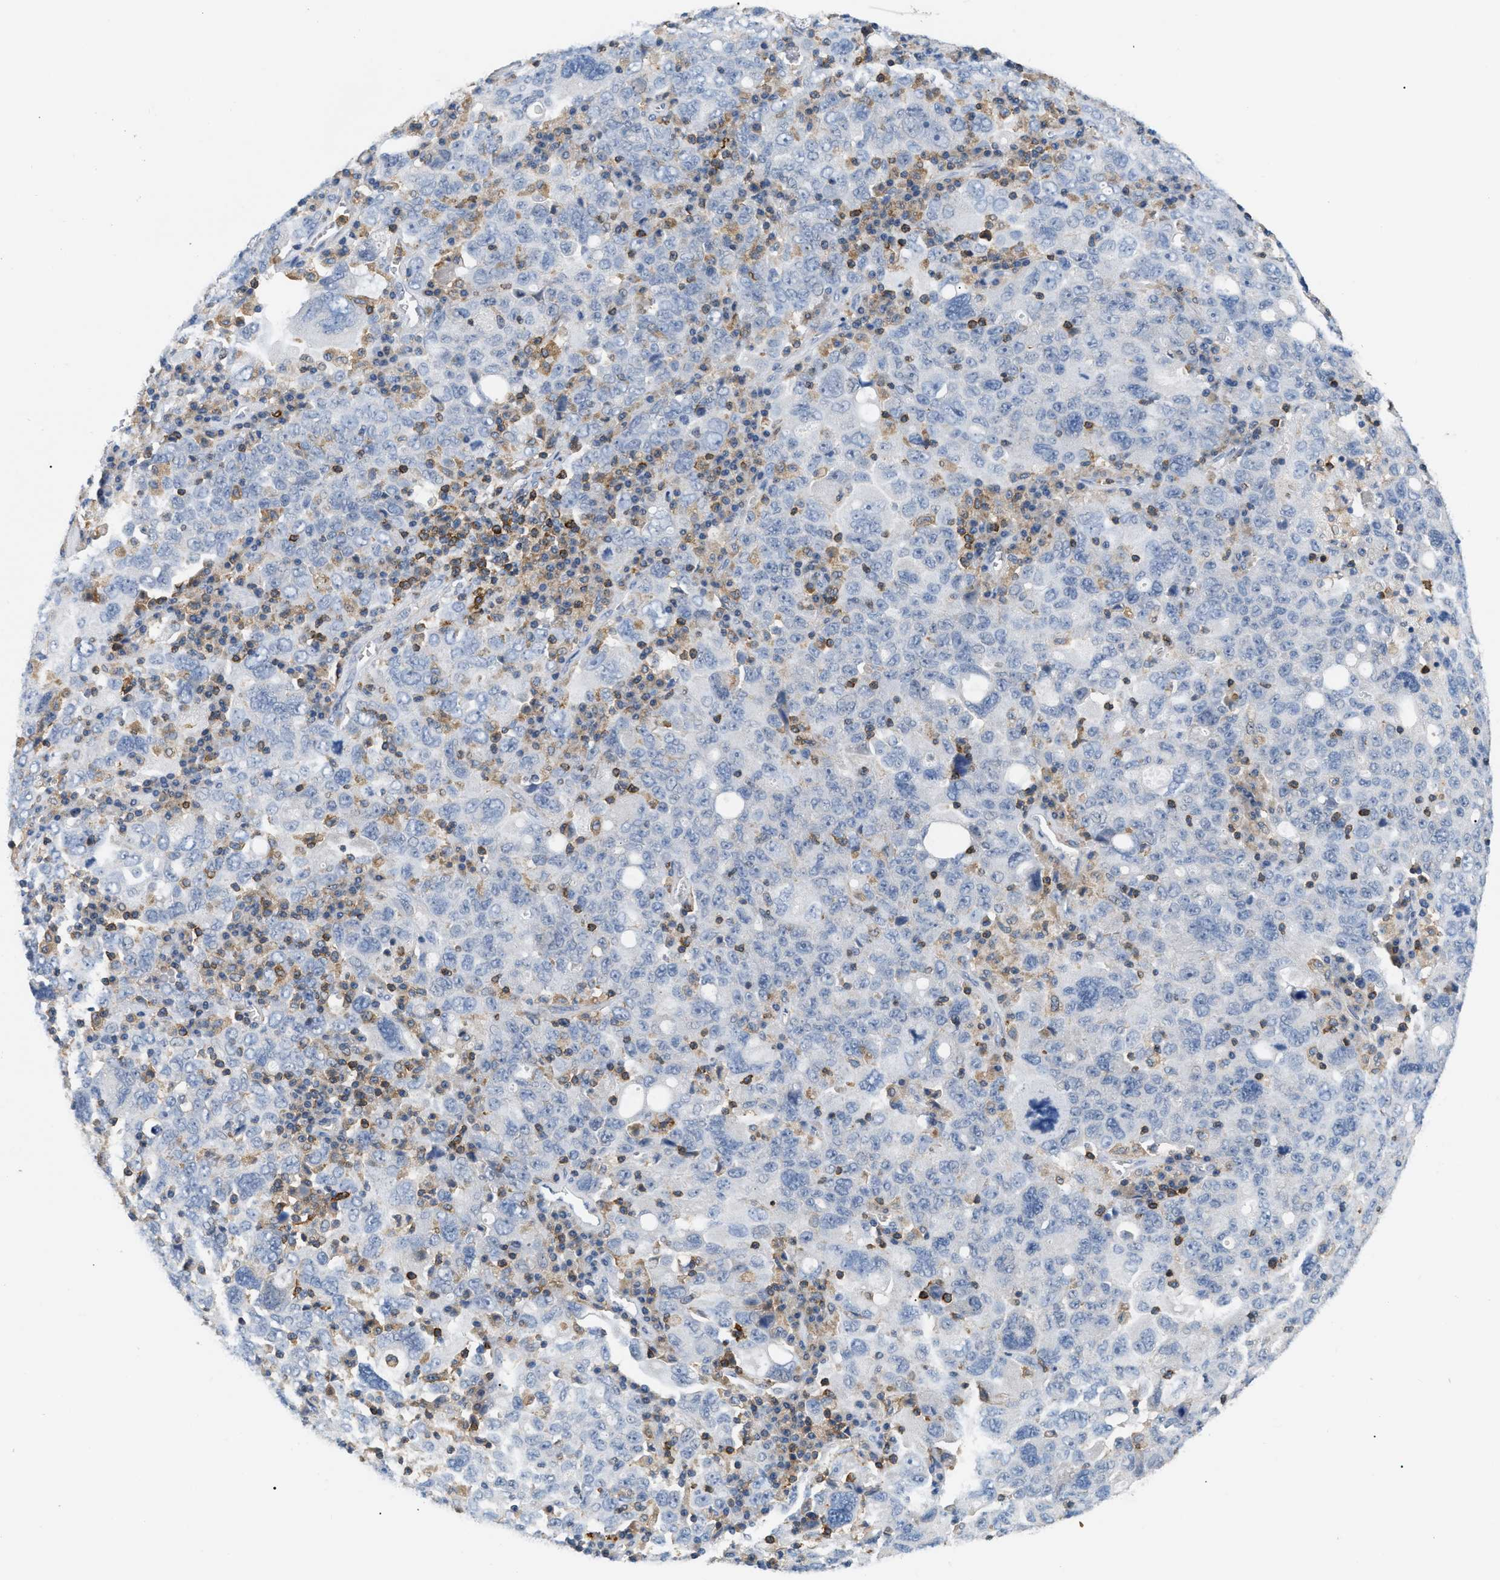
{"staining": {"intensity": "negative", "quantity": "none", "location": "none"}, "tissue": "ovarian cancer", "cell_type": "Tumor cells", "image_type": "cancer", "snomed": [{"axis": "morphology", "description": "Carcinoma, endometroid"}, {"axis": "topography", "description": "Ovary"}], "caption": "A high-resolution image shows immunohistochemistry staining of ovarian cancer, which demonstrates no significant staining in tumor cells.", "gene": "INPP5D", "patient": {"sex": "female", "age": 62}}